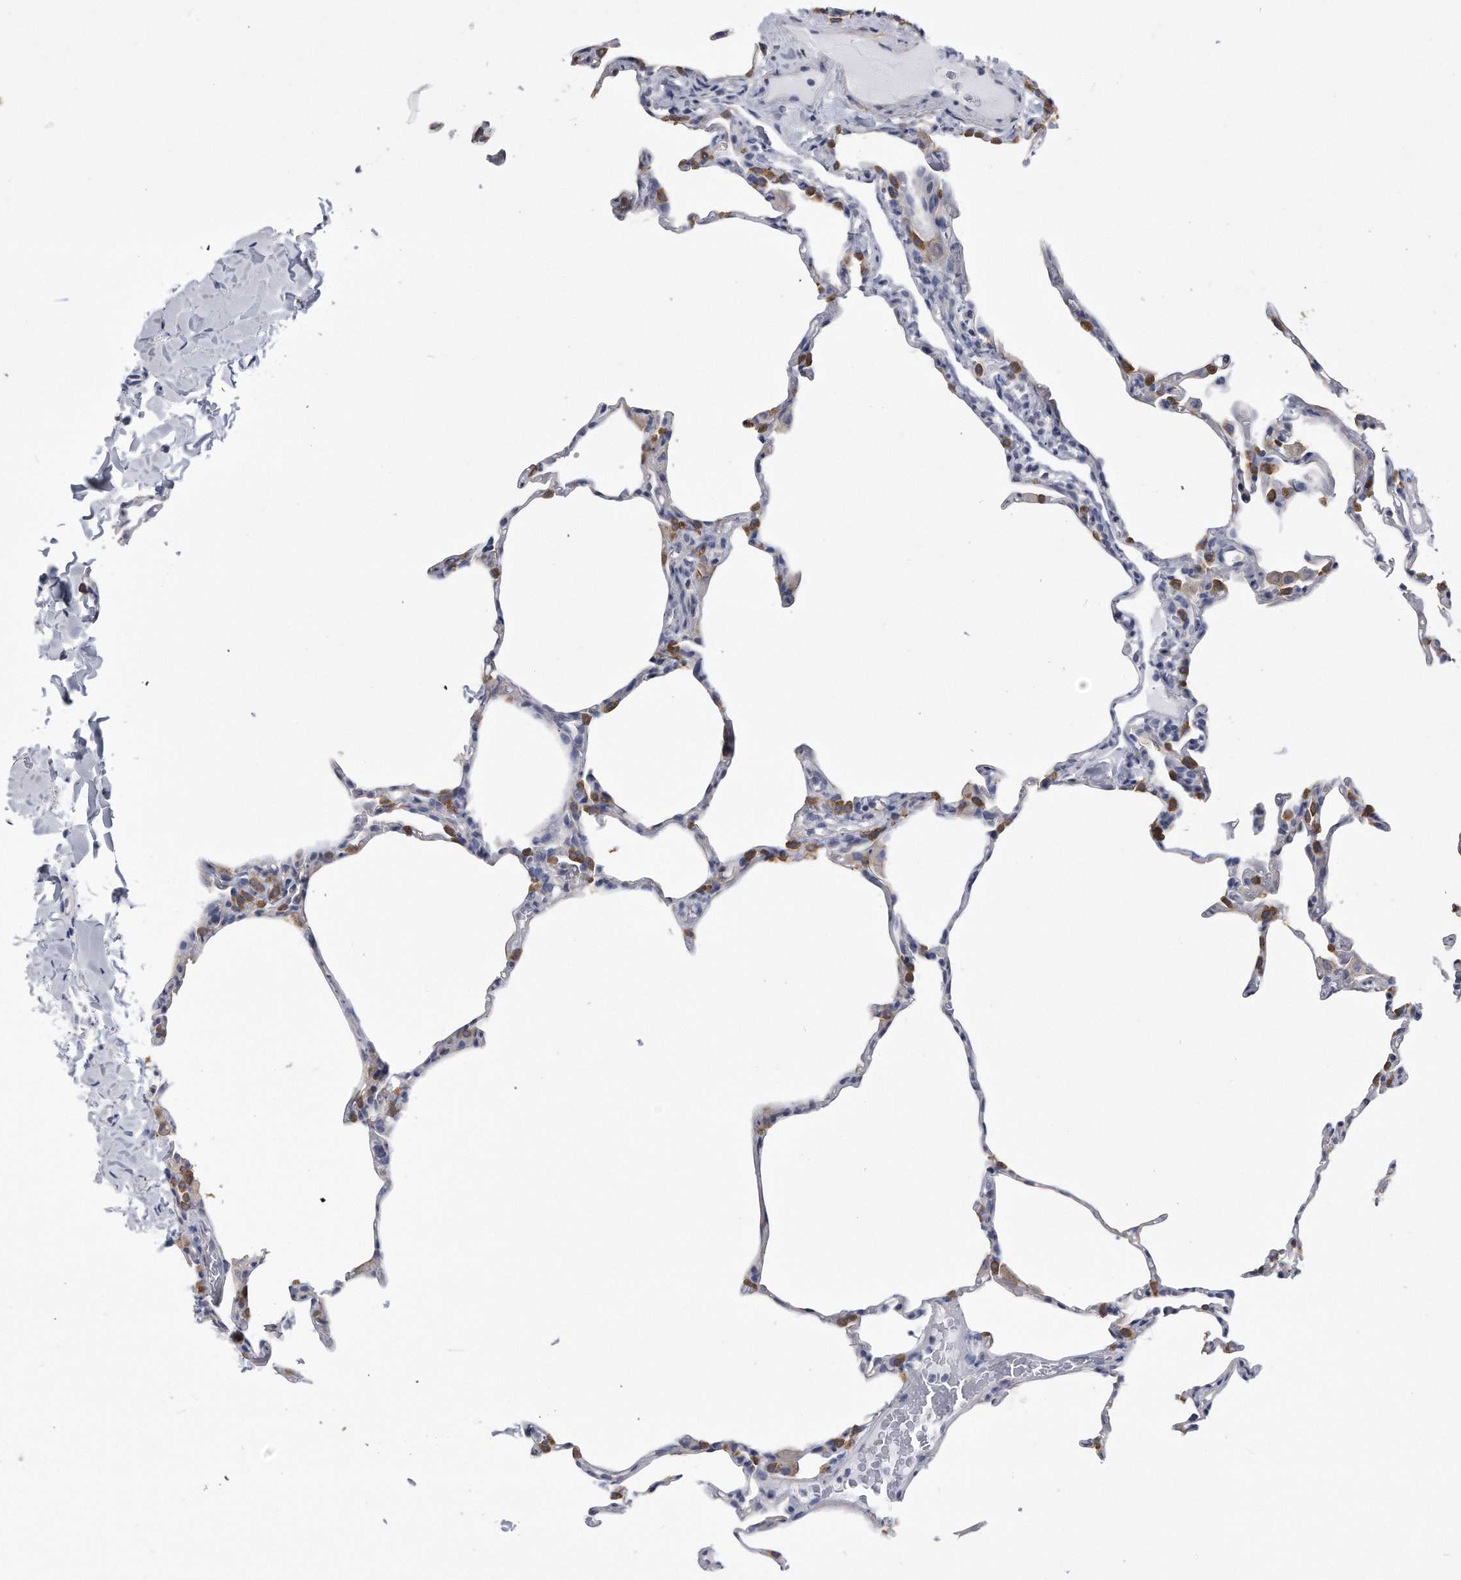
{"staining": {"intensity": "weak", "quantity": "<25%", "location": "cytoplasmic/membranous"}, "tissue": "lung", "cell_type": "Alveolar cells", "image_type": "normal", "snomed": [{"axis": "morphology", "description": "Normal tissue, NOS"}, {"axis": "topography", "description": "Lung"}], "caption": "Alveolar cells show no significant protein staining in benign lung. (DAB immunohistochemistry, high magnification).", "gene": "PYGB", "patient": {"sex": "male", "age": 20}}